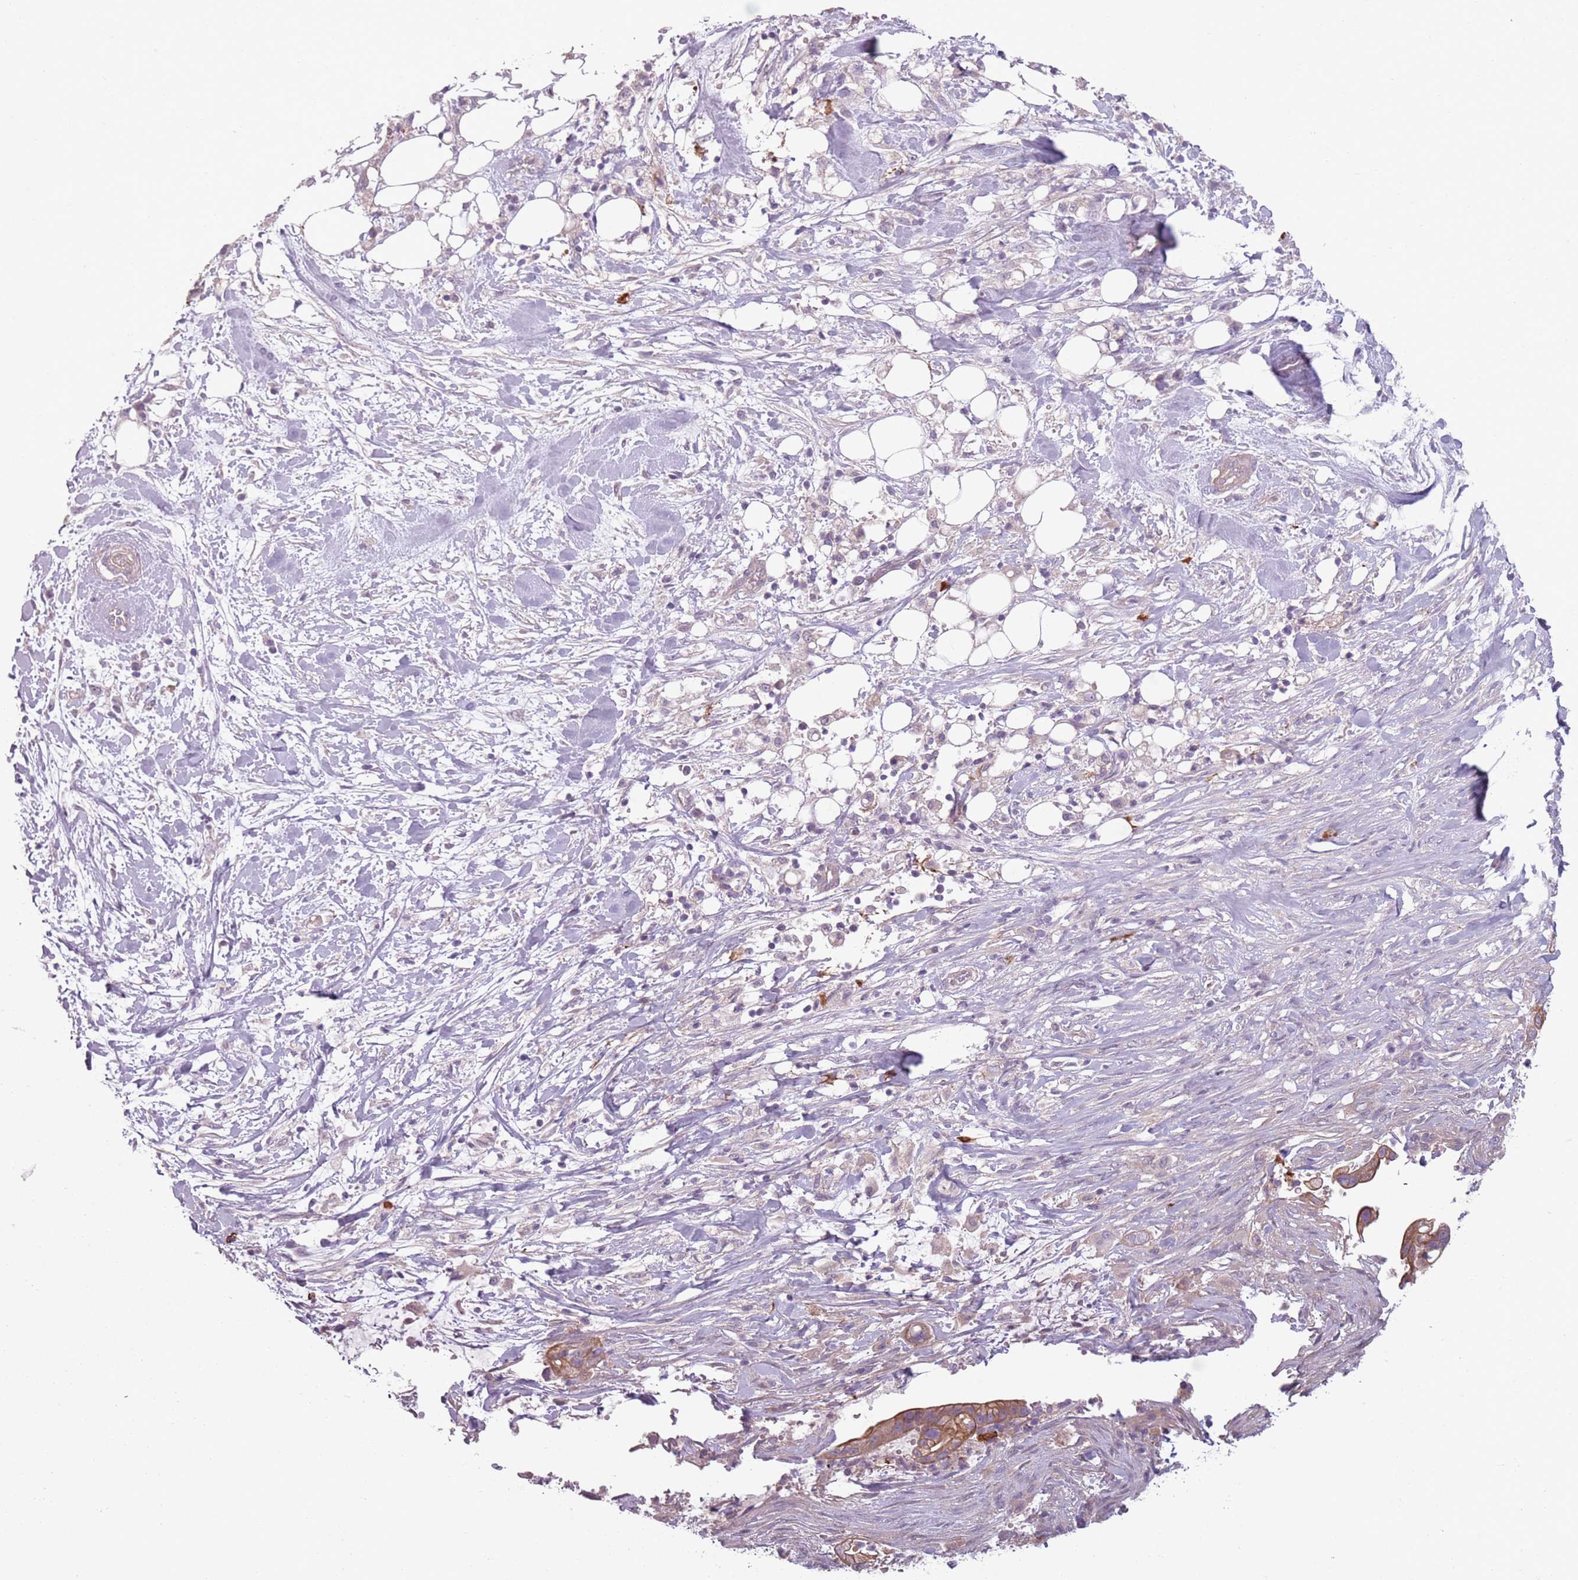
{"staining": {"intensity": "moderate", "quantity": ">75%", "location": "cytoplasmic/membranous"}, "tissue": "pancreatic cancer", "cell_type": "Tumor cells", "image_type": "cancer", "snomed": [{"axis": "morphology", "description": "Adenocarcinoma, NOS"}, {"axis": "topography", "description": "Pancreas"}], "caption": "An image of pancreatic cancer (adenocarcinoma) stained for a protein shows moderate cytoplasmic/membranous brown staining in tumor cells.", "gene": "TLCD2", "patient": {"sex": "male", "age": 44}}